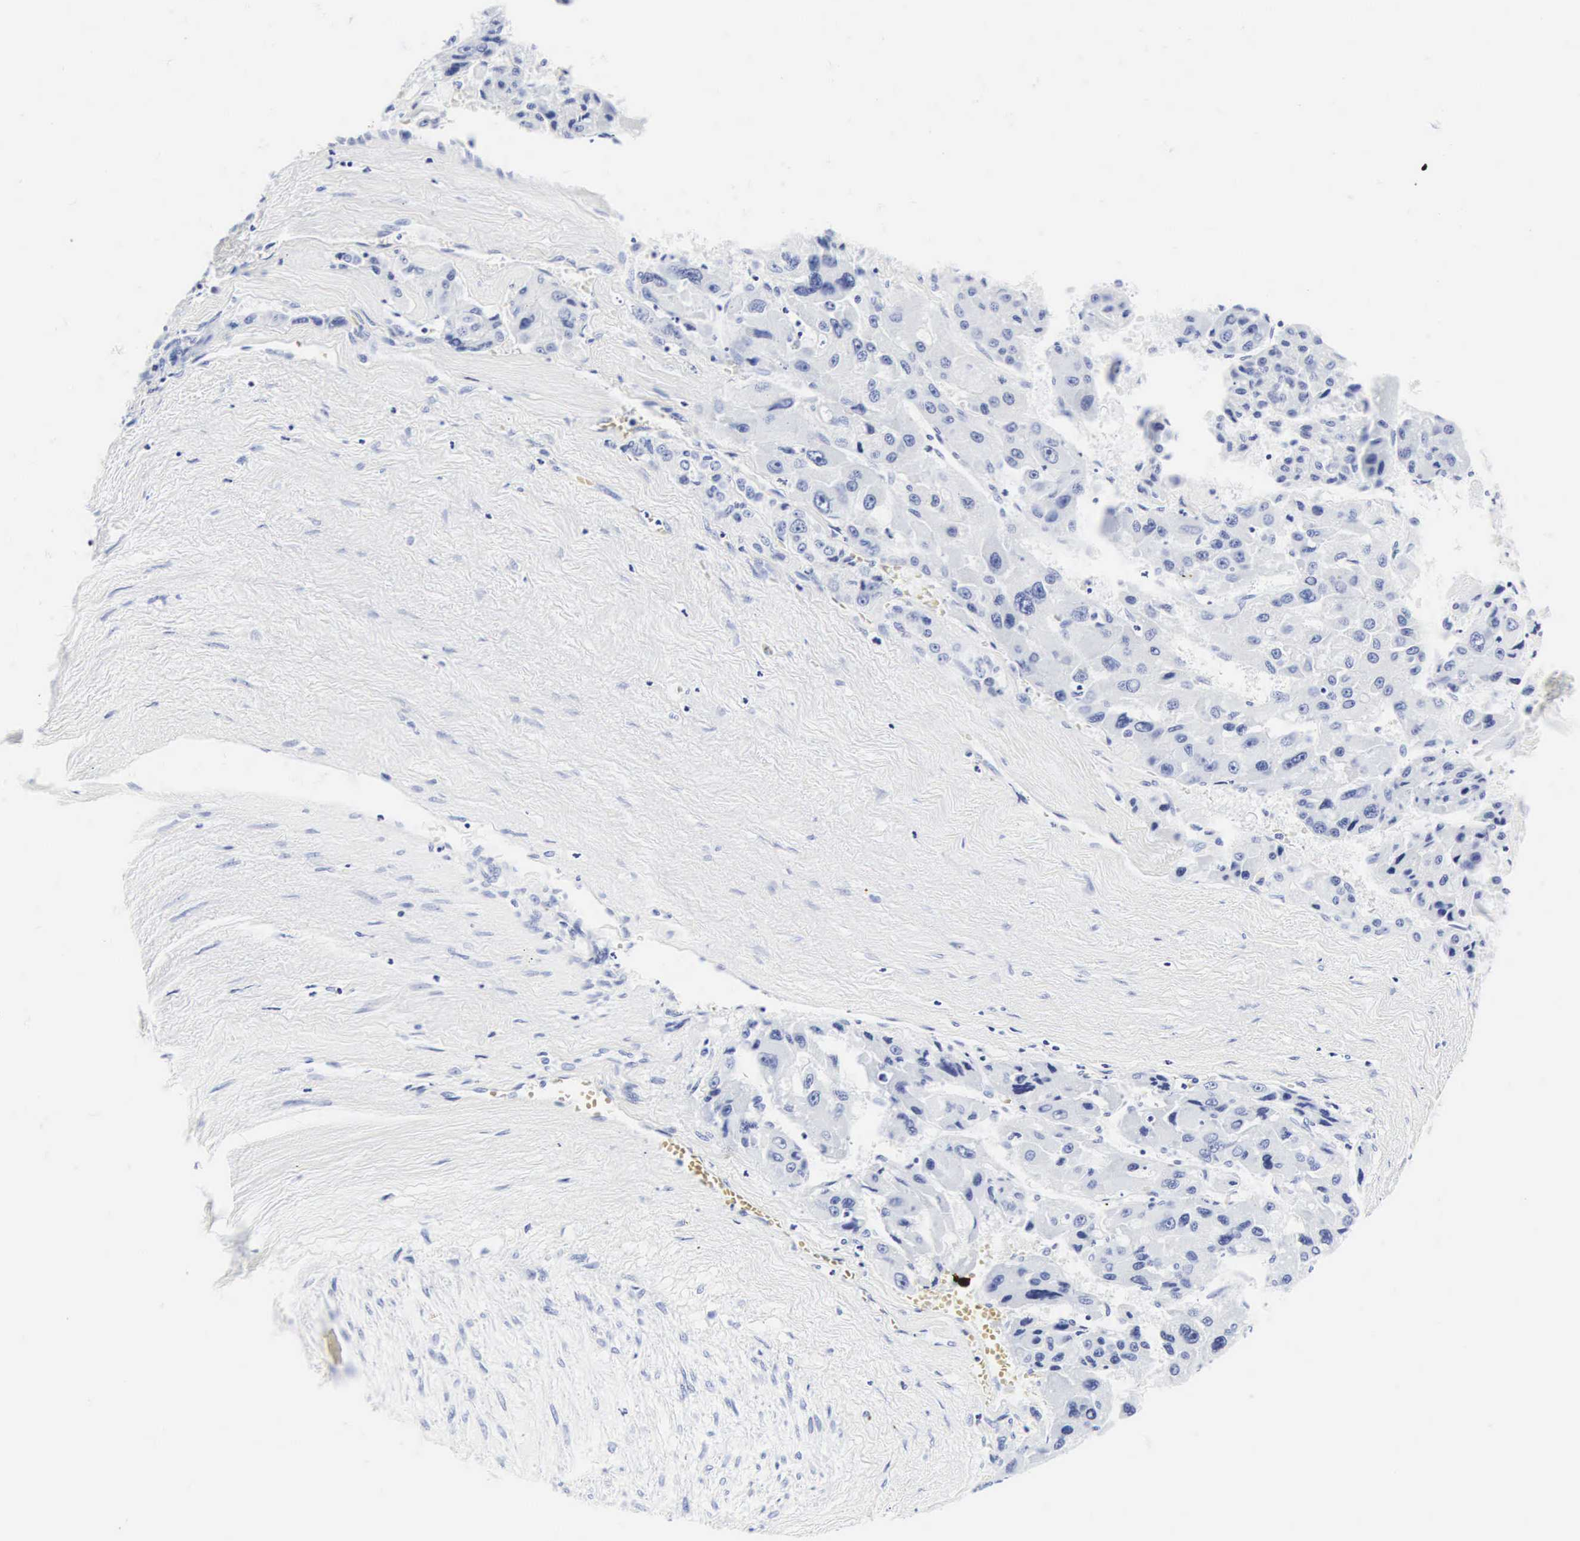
{"staining": {"intensity": "negative", "quantity": "none", "location": "none"}, "tissue": "liver cancer", "cell_type": "Tumor cells", "image_type": "cancer", "snomed": [{"axis": "morphology", "description": "Carcinoma, Hepatocellular, NOS"}, {"axis": "topography", "description": "Liver"}], "caption": "Immunohistochemical staining of human hepatocellular carcinoma (liver) shows no significant expression in tumor cells. (Brightfield microscopy of DAB immunohistochemistry at high magnification).", "gene": "CGB3", "patient": {"sex": "male", "age": 64}}